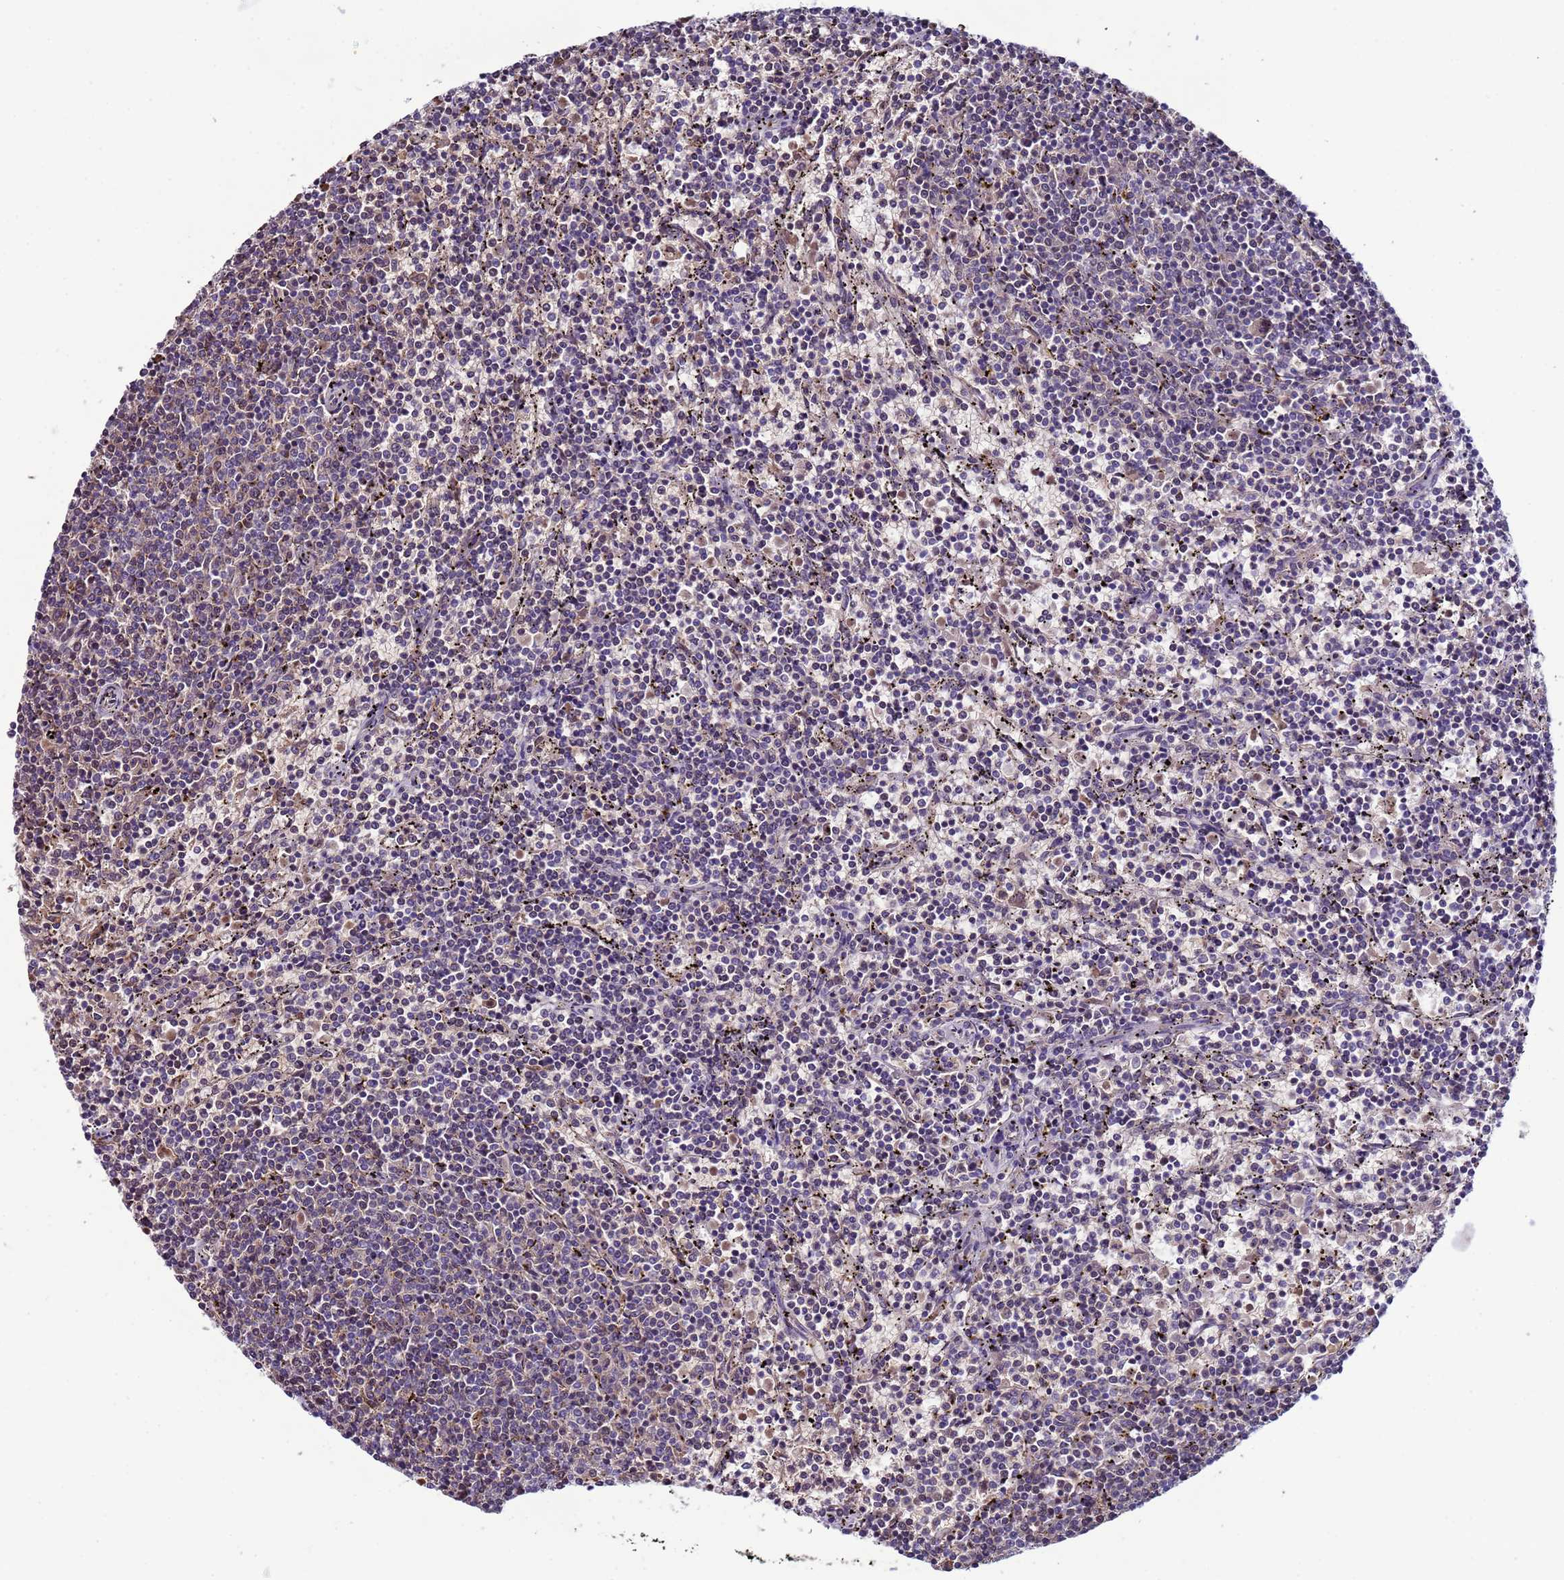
{"staining": {"intensity": "negative", "quantity": "none", "location": "none"}, "tissue": "lymphoma", "cell_type": "Tumor cells", "image_type": "cancer", "snomed": [{"axis": "morphology", "description": "Malignant lymphoma, non-Hodgkin's type, Low grade"}, {"axis": "topography", "description": "Spleen"}], "caption": "An immunohistochemistry (IHC) micrograph of malignant lymphoma, non-Hodgkin's type (low-grade) is shown. There is no staining in tumor cells of malignant lymphoma, non-Hodgkin's type (low-grade).", "gene": "CLHC1", "patient": {"sex": "female", "age": 50}}